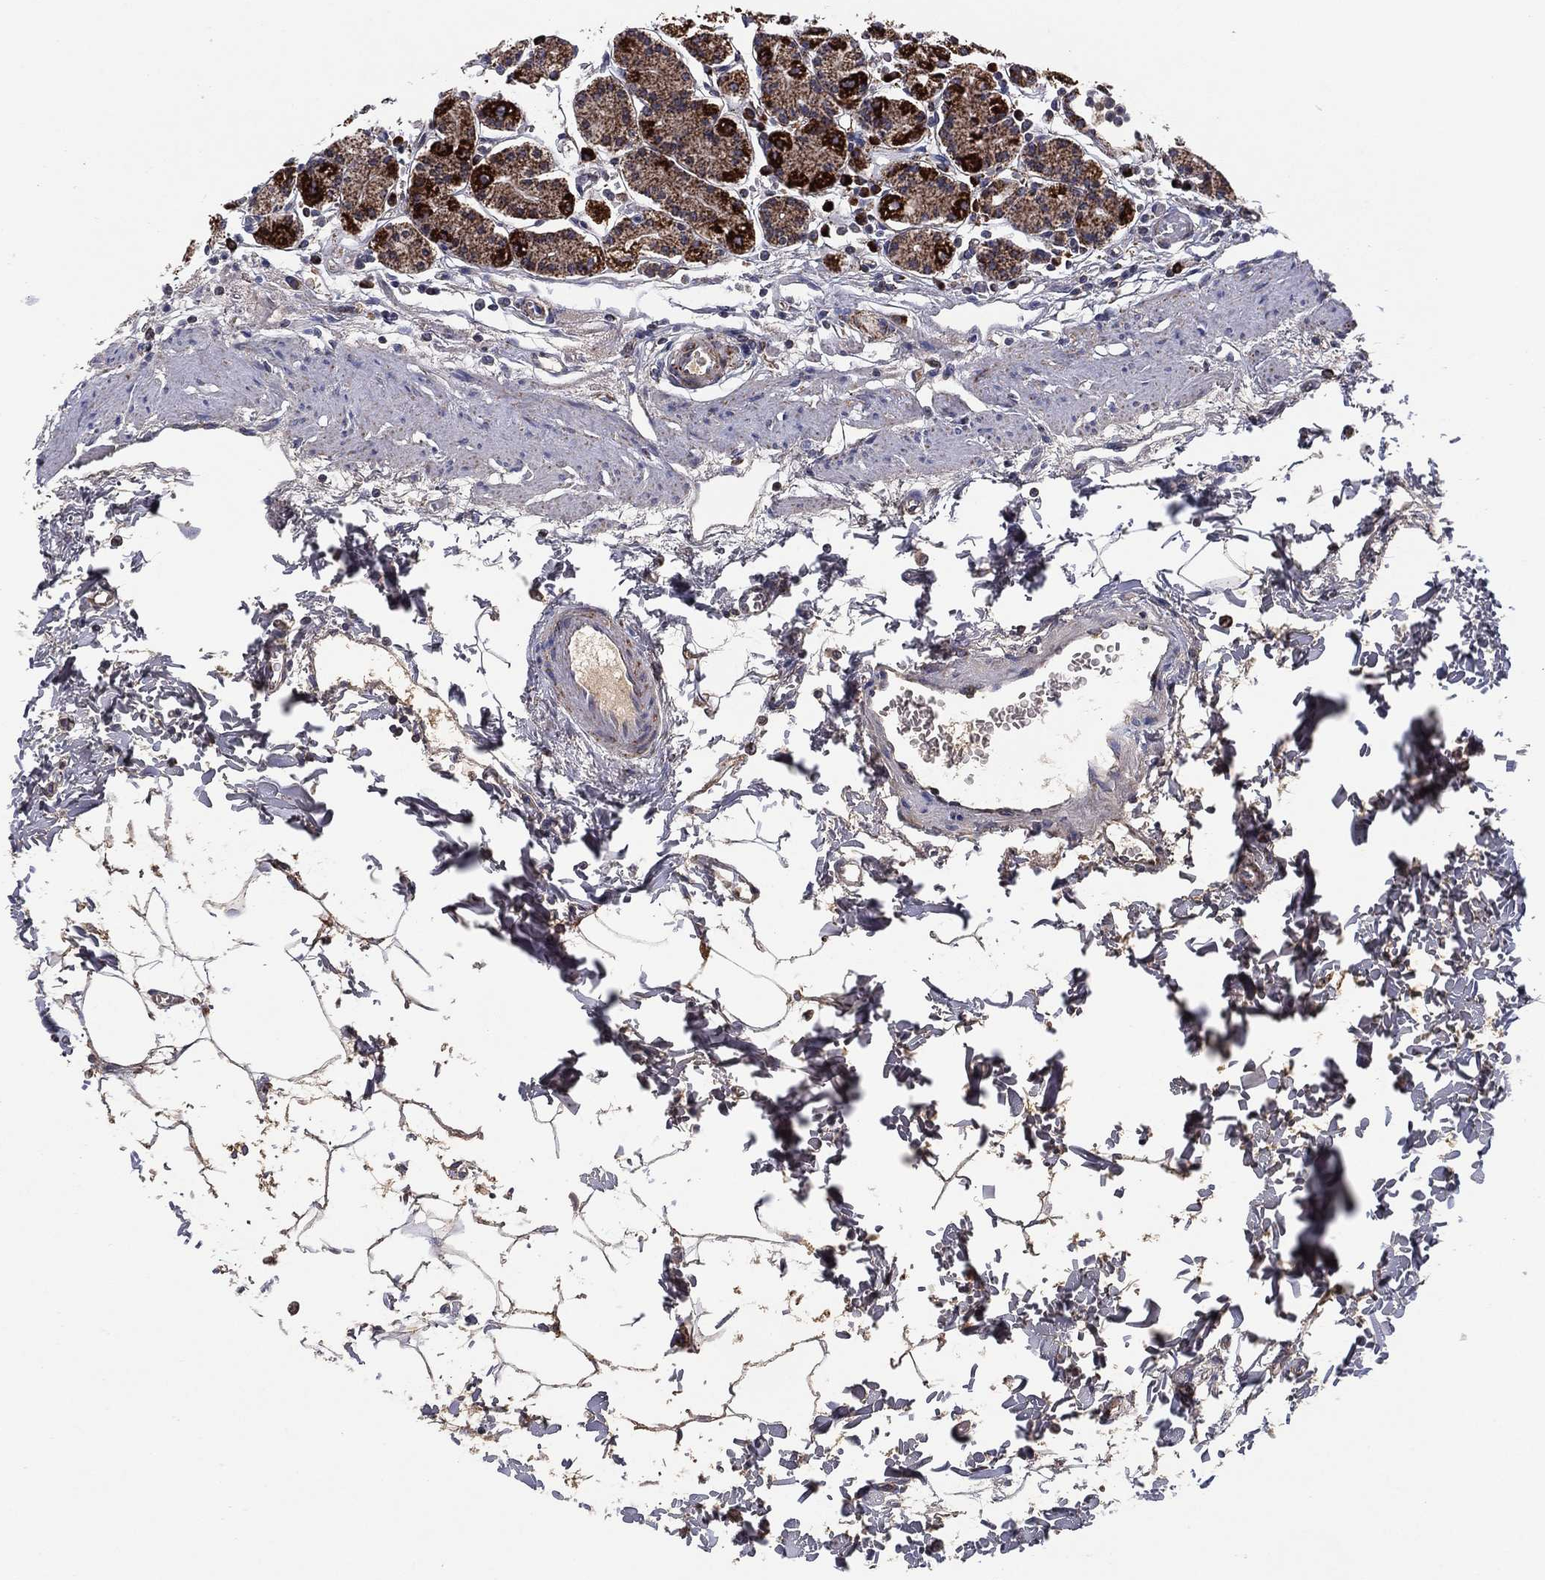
{"staining": {"intensity": "strong", "quantity": "<25%", "location": "cytoplasmic/membranous"}, "tissue": "stomach", "cell_type": "Glandular cells", "image_type": "normal", "snomed": [{"axis": "morphology", "description": "Normal tissue, NOS"}, {"axis": "topography", "description": "Stomach, upper"}, {"axis": "topography", "description": "Stomach"}], "caption": "Immunohistochemical staining of unremarkable human stomach demonstrates strong cytoplasmic/membranous protein expression in approximately <25% of glandular cells.", "gene": "PPP2R5A", "patient": {"sex": "male", "age": 62}}